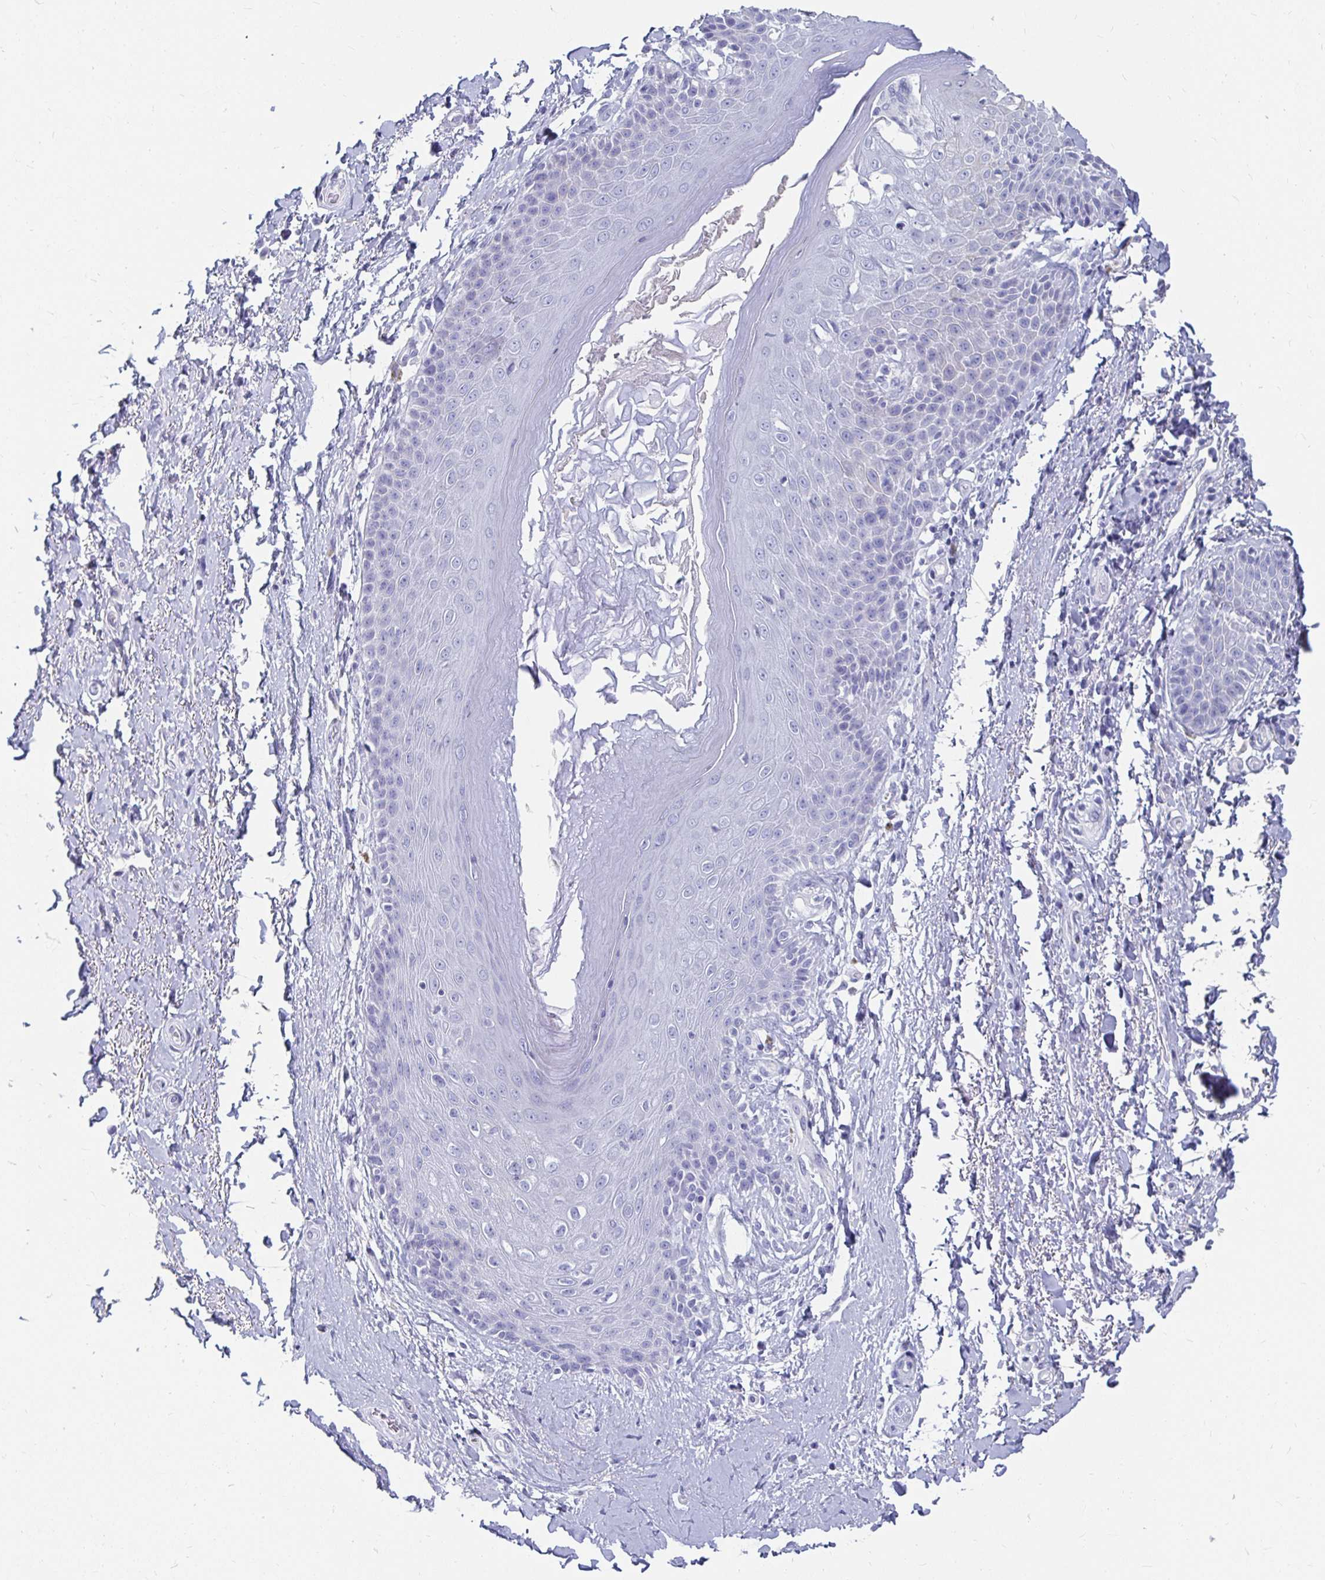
{"staining": {"intensity": "negative", "quantity": "none", "location": "none"}, "tissue": "adipose tissue", "cell_type": "Adipocytes", "image_type": "normal", "snomed": [{"axis": "morphology", "description": "Normal tissue, NOS"}, {"axis": "topography", "description": "Peripheral nerve tissue"}], "caption": "DAB immunohistochemical staining of normal adipose tissue shows no significant expression in adipocytes.", "gene": "CA9", "patient": {"sex": "male", "age": 51}}